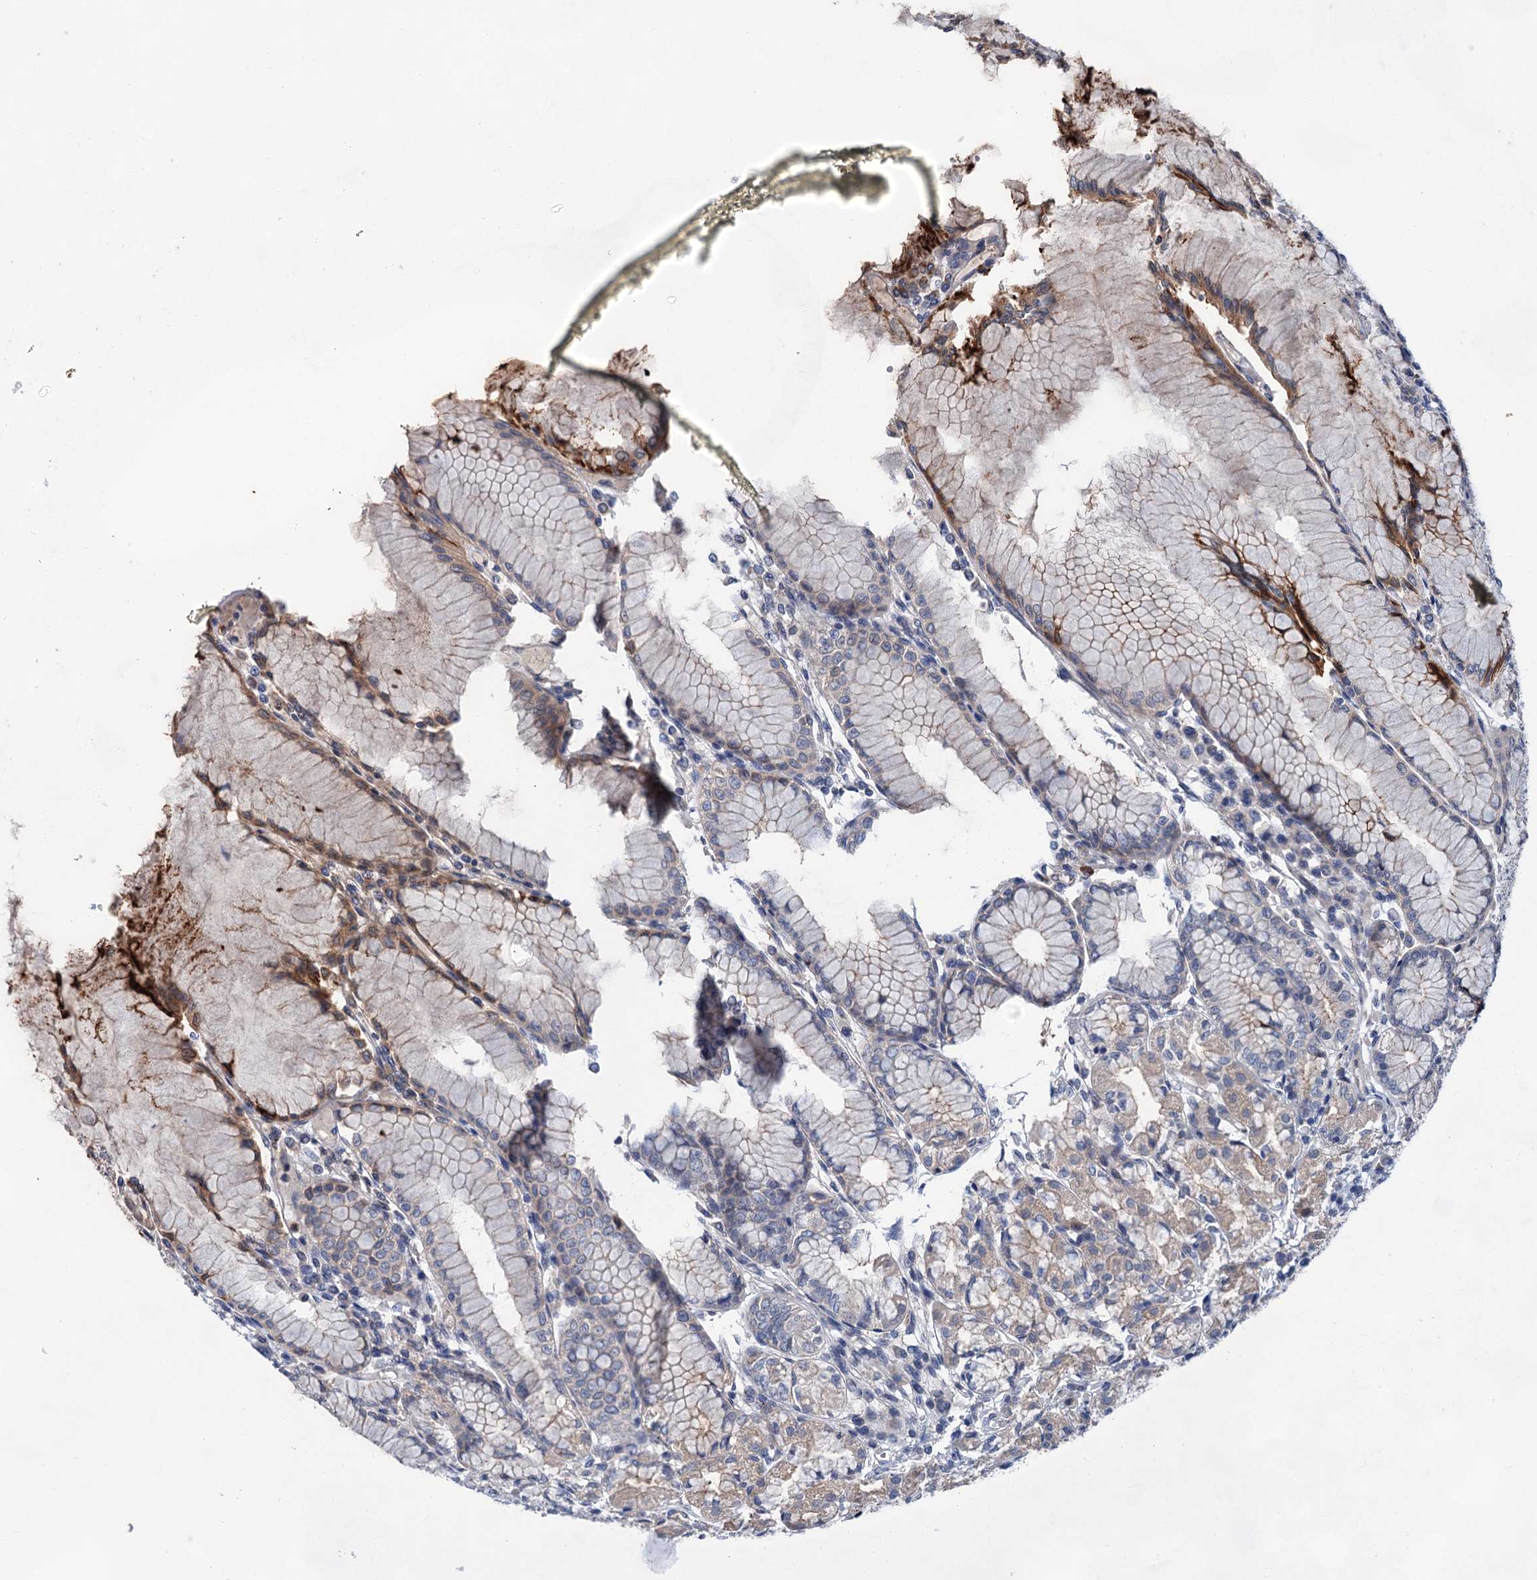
{"staining": {"intensity": "weak", "quantity": "25%-75%", "location": "cytoplasmic/membranous"}, "tissue": "stomach", "cell_type": "Glandular cells", "image_type": "normal", "snomed": [{"axis": "morphology", "description": "Normal tissue, NOS"}, {"axis": "topography", "description": "Stomach"}], "caption": "Immunohistochemistry image of normal human stomach stained for a protein (brown), which reveals low levels of weak cytoplasmic/membranous expression in about 25%-75% of glandular cells.", "gene": "MORN3", "patient": {"sex": "female", "age": 57}}